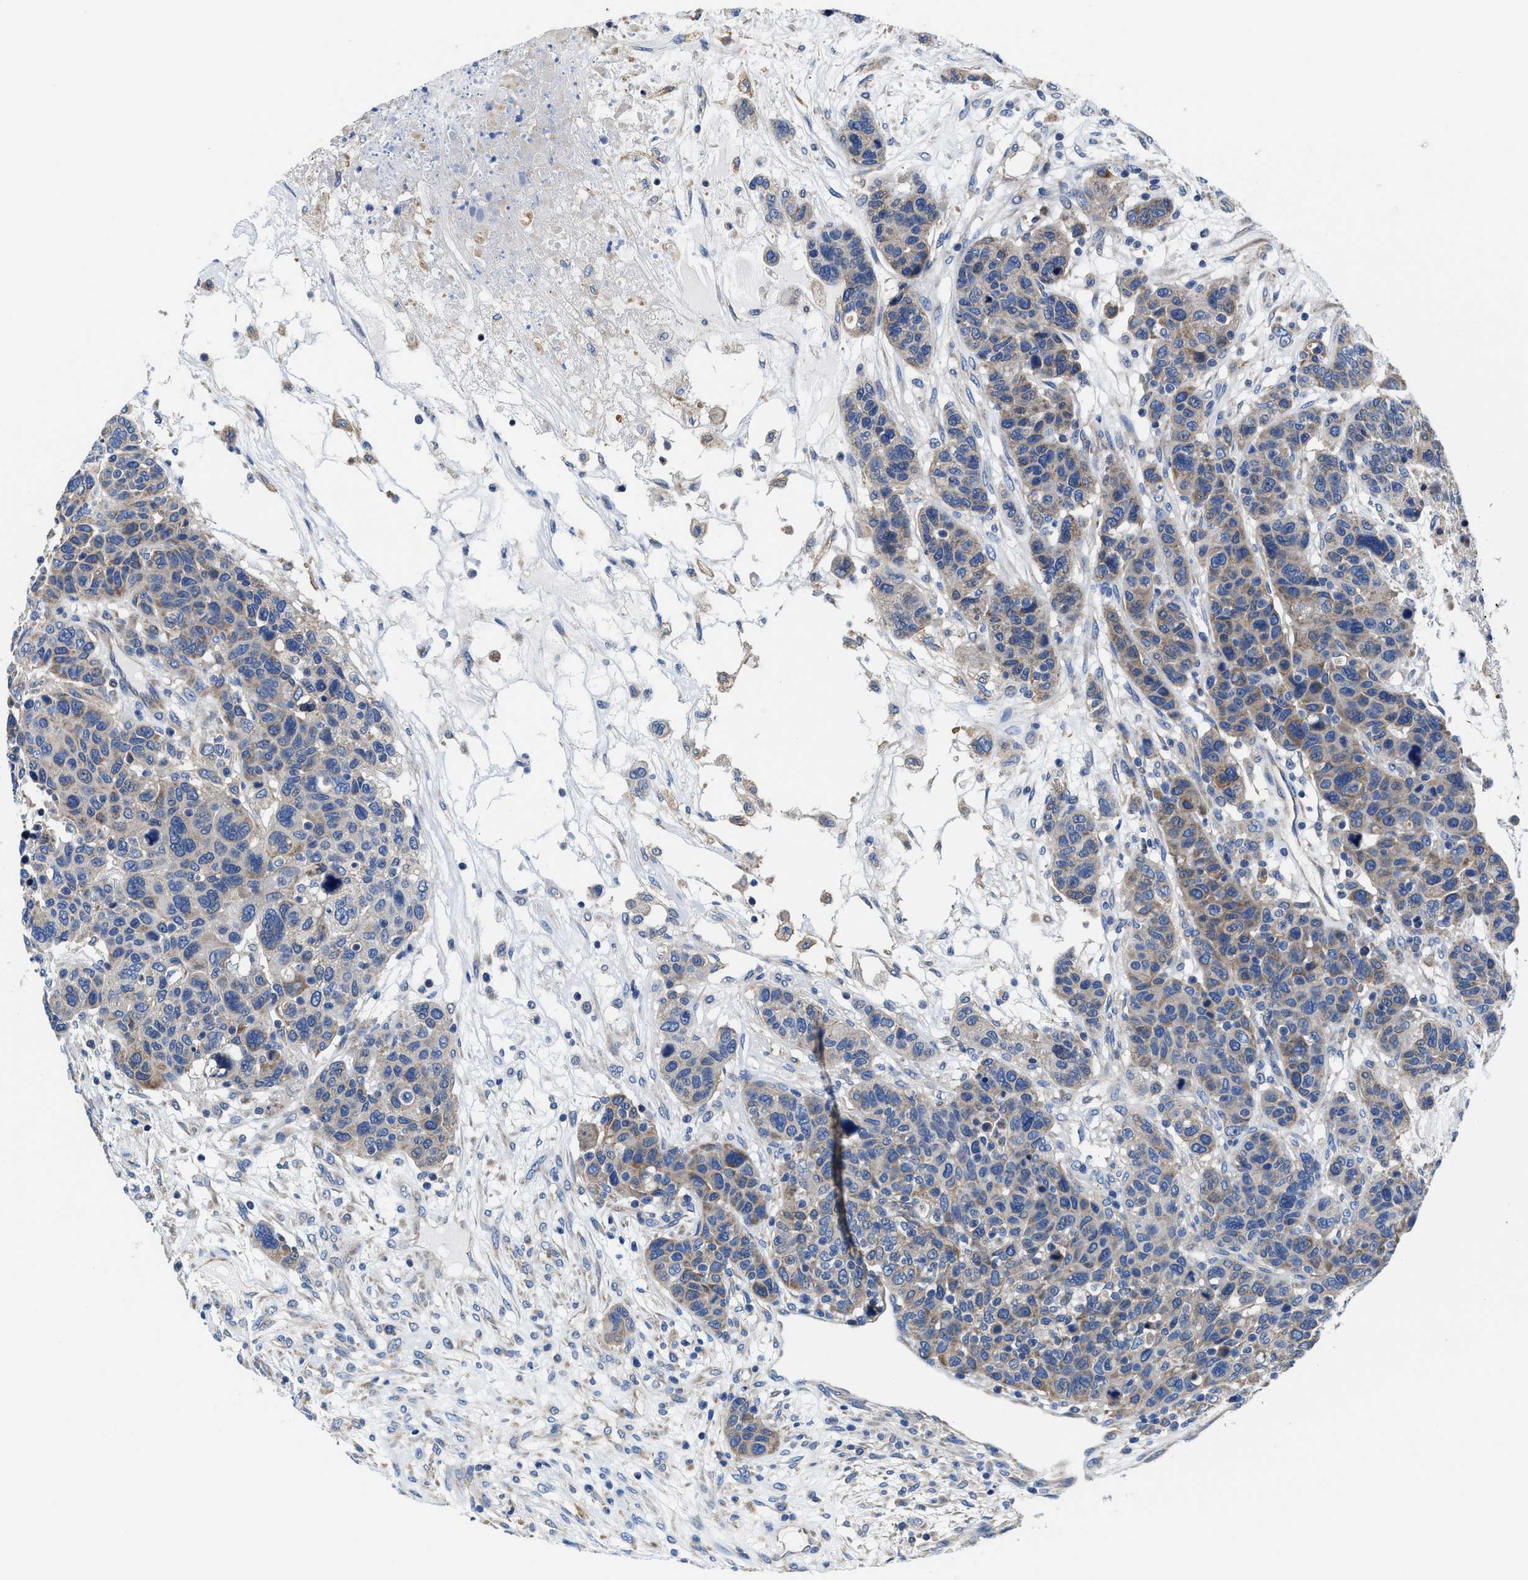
{"staining": {"intensity": "weak", "quantity": "25%-75%", "location": "cytoplasmic/membranous"}, "tissue": "breast cancer", "cell_type": "Tumor cells", "image_type": "cancer", "snomed": [{"axis": "morphology", "description": "Duct carcinoma"}, {"axis": "topography", "description": "Breast"}], "caption": "Weak cytoplasmic/membranous protein expression is identified in about 25%-75% of tumor cells in intraductal carcinoma (breast). (IHC, brightfield microscopy, high magnification).", "gene": "TMEM30A", "patient": {"sex": "female", "age": 37}}